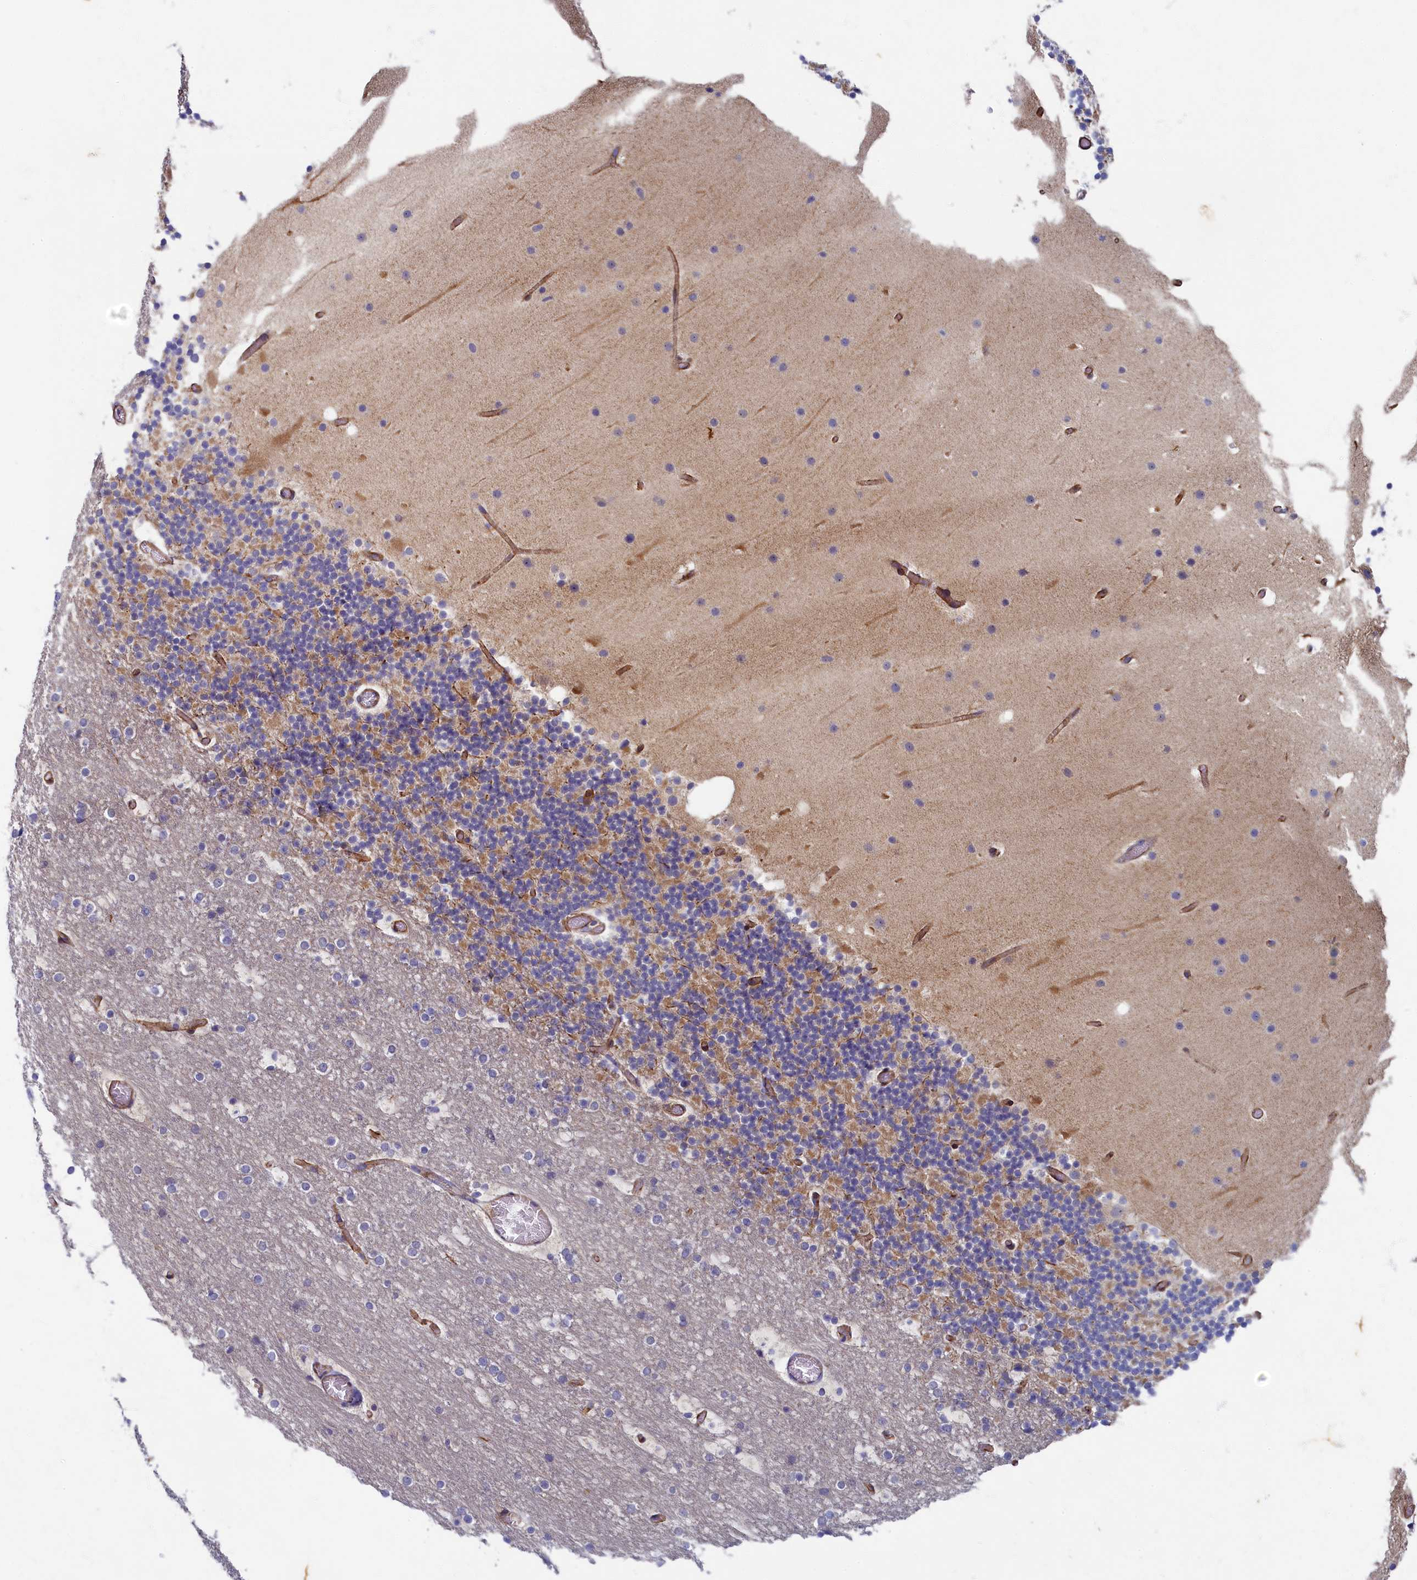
{"staining": {"intensity": "moderate", "quantity": ">75%", "location": "cytoplasmic/membranous"}, "tissue": "cerebellum", "cell_type": "Cells in granular layer", "image_type": "normal", "snomed": [{"axis": "morphology", "description": "Normal tissue, NOS"}, {"axis": "topography", "description": "Cerebellum"}], "caption": "Cells in granular layer display medium levels of moderate cytoplasmic/membranous staining in approximately >75% of cells in unremarkable human cerebellum.", "gene": "WDR59", "patient": {"sex": "male", "age": 57}}